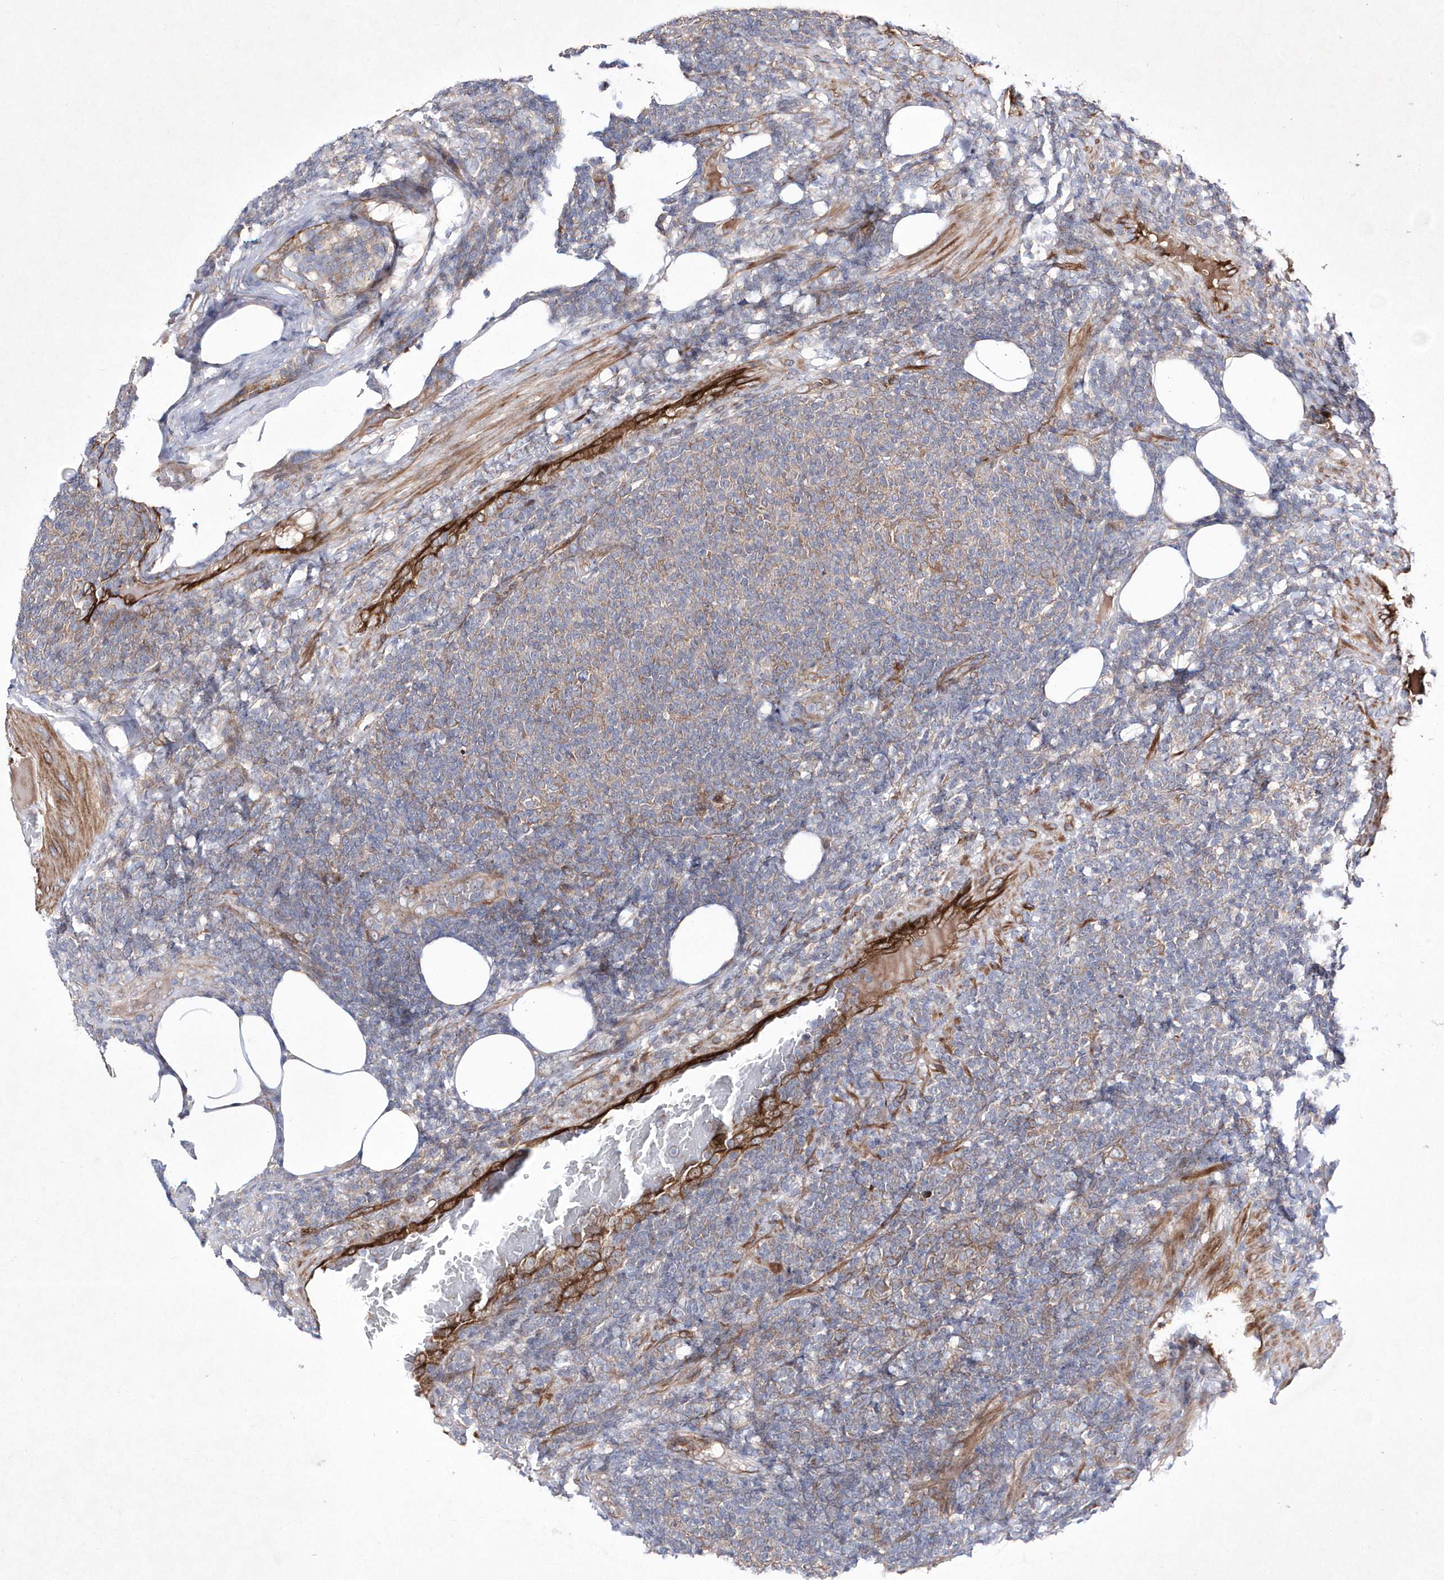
{"staining": {"intensity": "negative", "quantity": "none", "location": "none"}, "tissue": "lymphoma", "cell_type": "Tumor cells", "image_type": "cancer", "snomed": [{"axis": "morphology", "description": "Malignant lymphoma, non-Hodgkin's type, Low grade"}, {"axis": "topography", "description": "Lymph node"}], "caption": "High power microscopy micrograph of an immunohistochemistry (IHC) photomicrograph of malignant lymphoma, non-Hodgkin's type (low-grade), revealing no significant positivity in tumor cells.", "gene": "DSPP", "patient": {"sex": "male", "age": 66}}